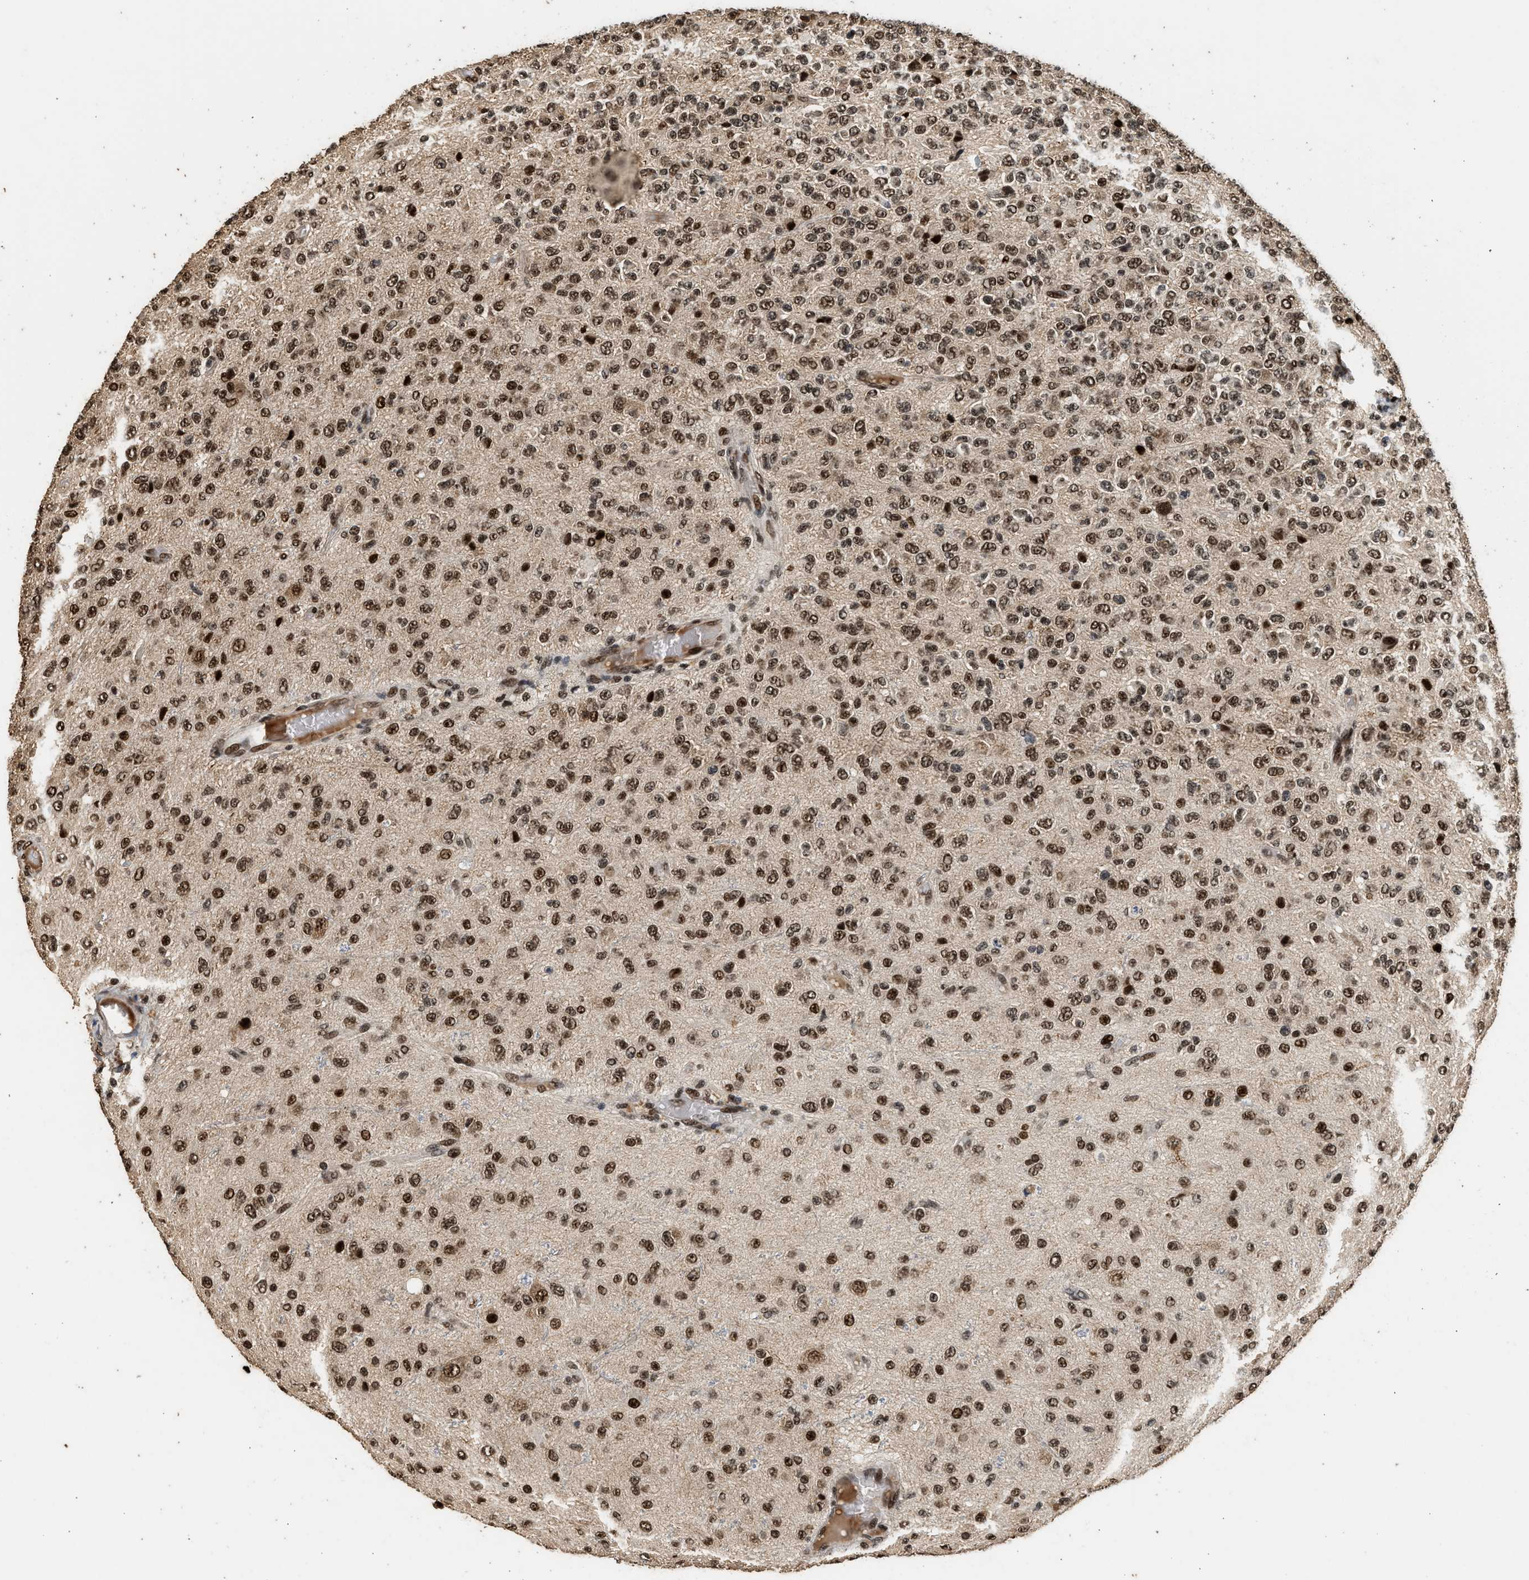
{"staining": {"intensity": "strong", "quantity": ">75%", "location": "nuclear"}, "tissue": "glioma", "cell_type": "Tumor cells", "image_type": "cancer", "snomed": [{"axis": "morphology", "description": "Glioma, malignant, High grade"}, {"axis": "topography", "description": "pancreas cauda"}], "caption": "Immunohistochemical staining of high-grade glioma (malignant) shows strong nuclear protein staining in about >75% of tumor cells.", "gene": "PPP4R3B", "patient": {"sex": "male", "age": 60}}